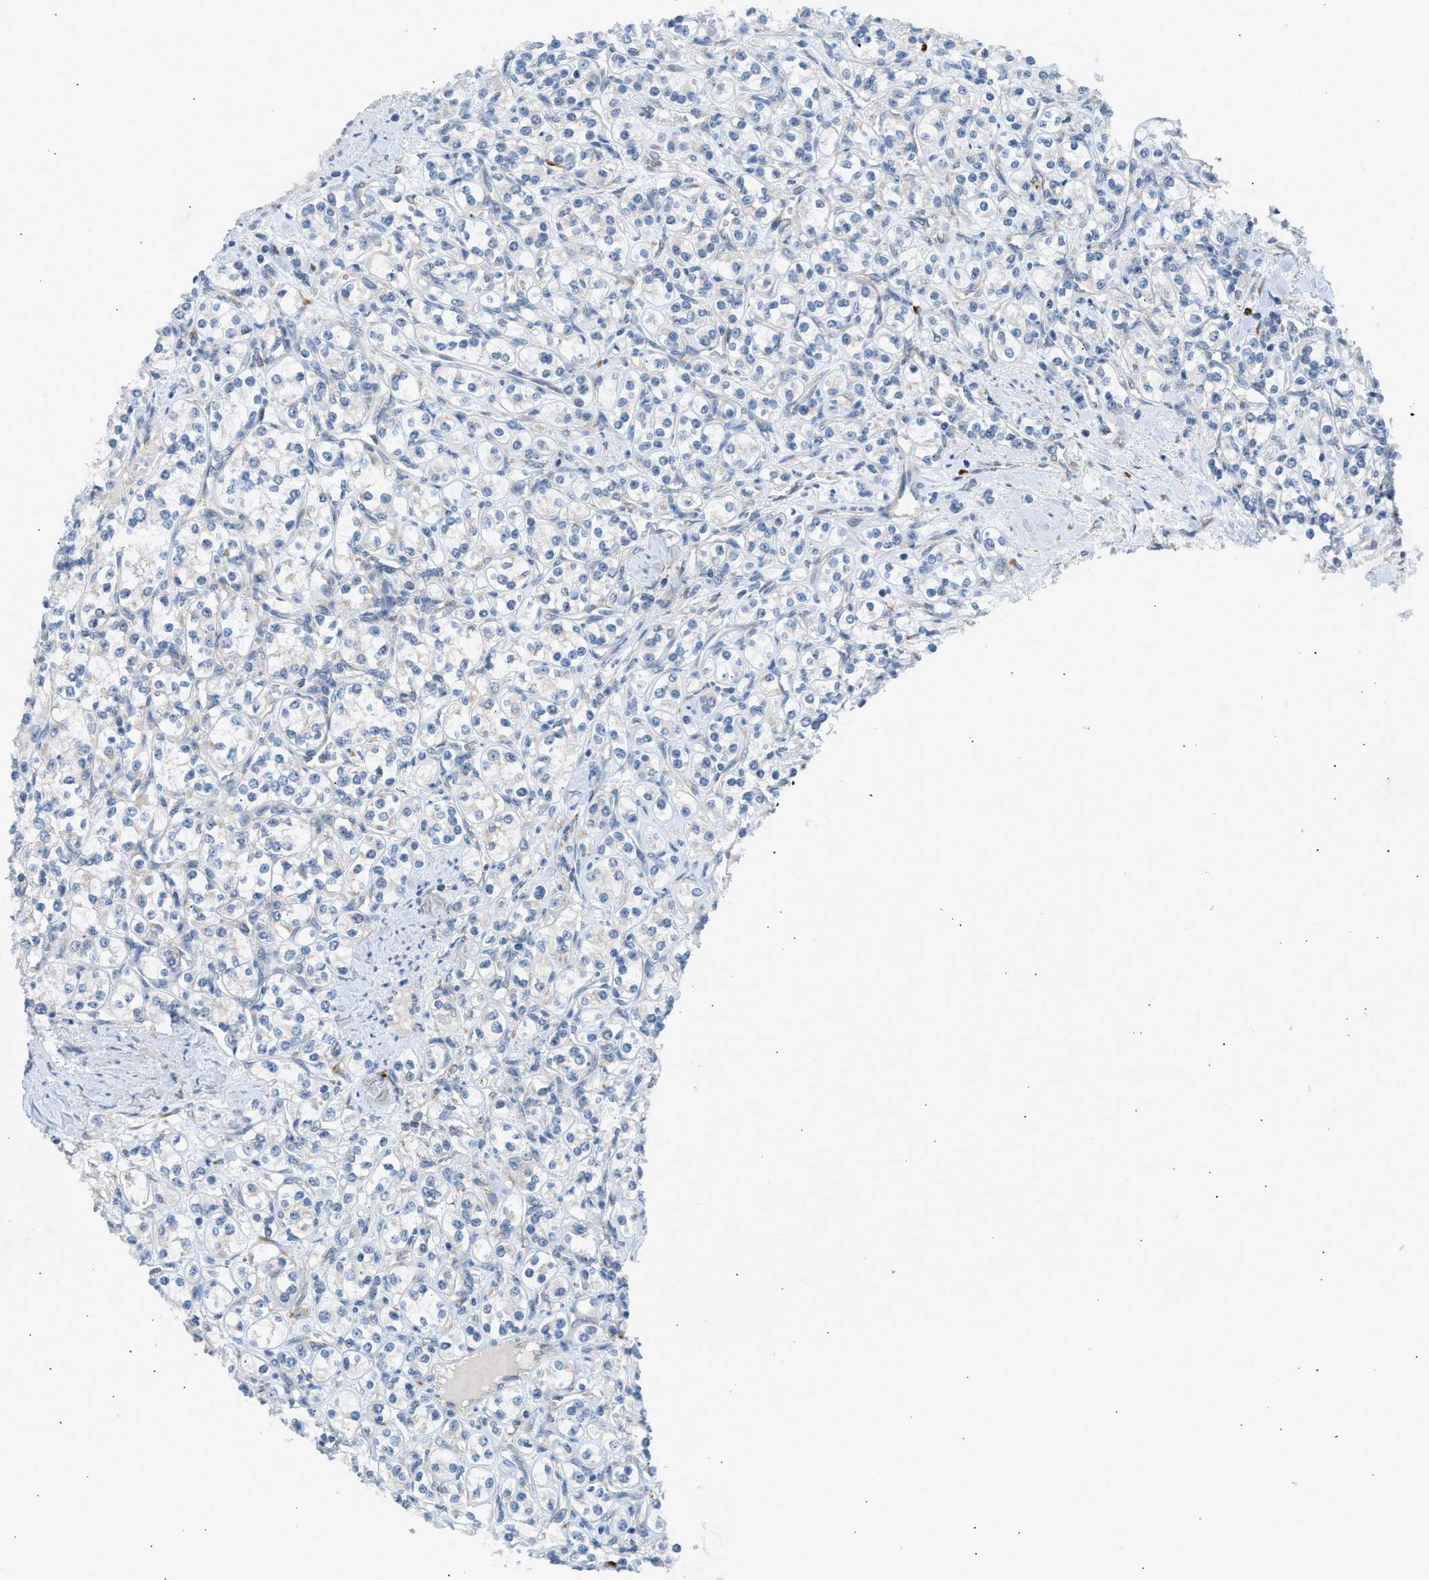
{"staining": {"intensity": "negative", "quantity": "none", "location": "none"}, "tissue": "renal cancer", "cell_type": "Tumor cells", "image_type": "cancer", "snomed": [{"axis": "morphology", "description": "Adenocarcinoma, NOS"}, {"axis": "topography", "description": "Kidney"}], "caption": "Immunohistochemistry (IHC) of human renal adenocarcinoma reveals no positivity in tumor cells.", "gene": "KCNC2", "patient": {"sex": "male", "age": 77}}